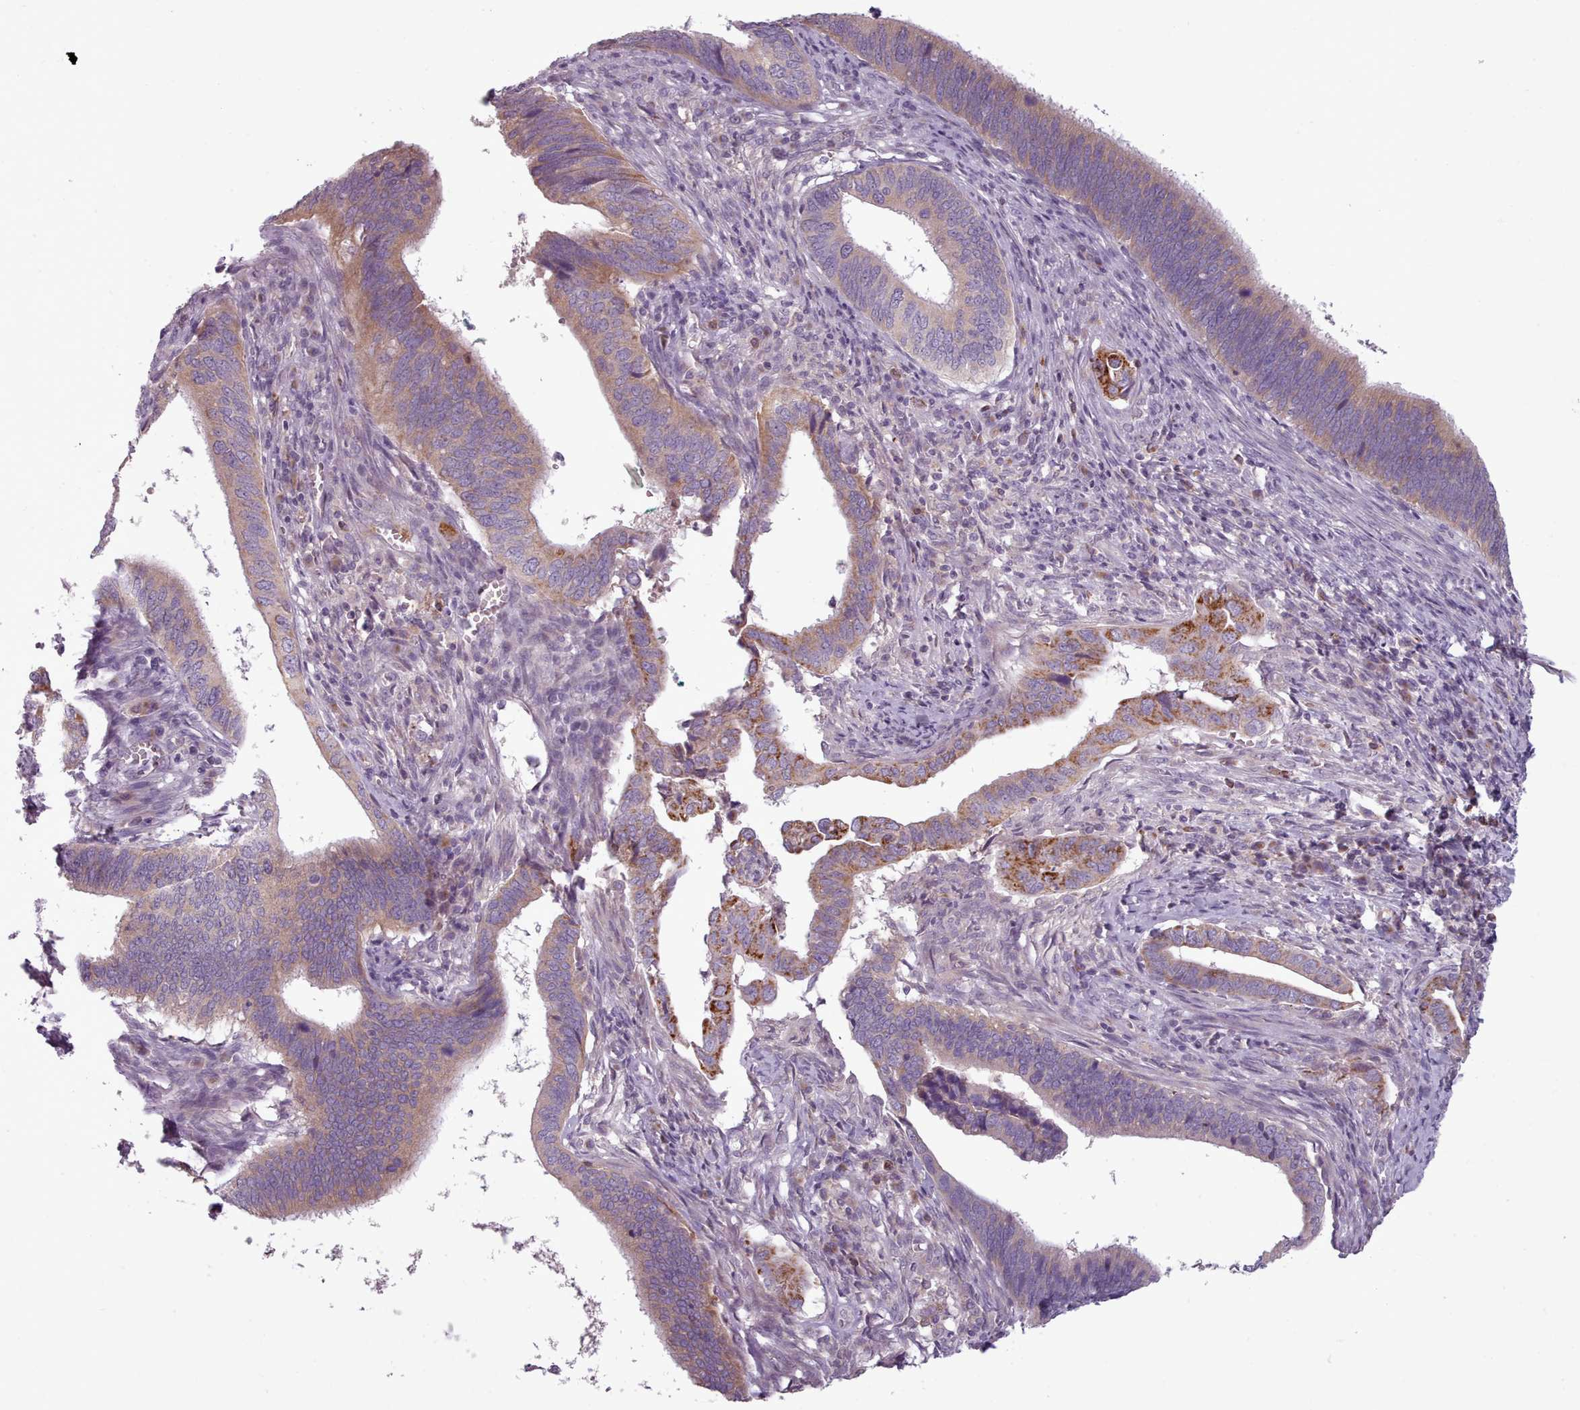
{"staining": {"intensity": "strong", "quantity": "<25%", "location": "cytoplasmic/membranous"}, "tissue": "cervical cancer", "cell_type": "Tumor cells", "image_type": "cancer", "snomed": [{"axis": "morphology", "description": "Adenocarcinoma, NOS"}, {"axis": "topography", "description": "Cervix"}], "caption": "Cervical adenocarcinoma stained for a protein (brown) exhibits strong cytoplasmic/membranous positive staining in approximately <25% of tumor cells.", "gene": "LAPTM5", "patient": {"sex": "female", "age": 42}}